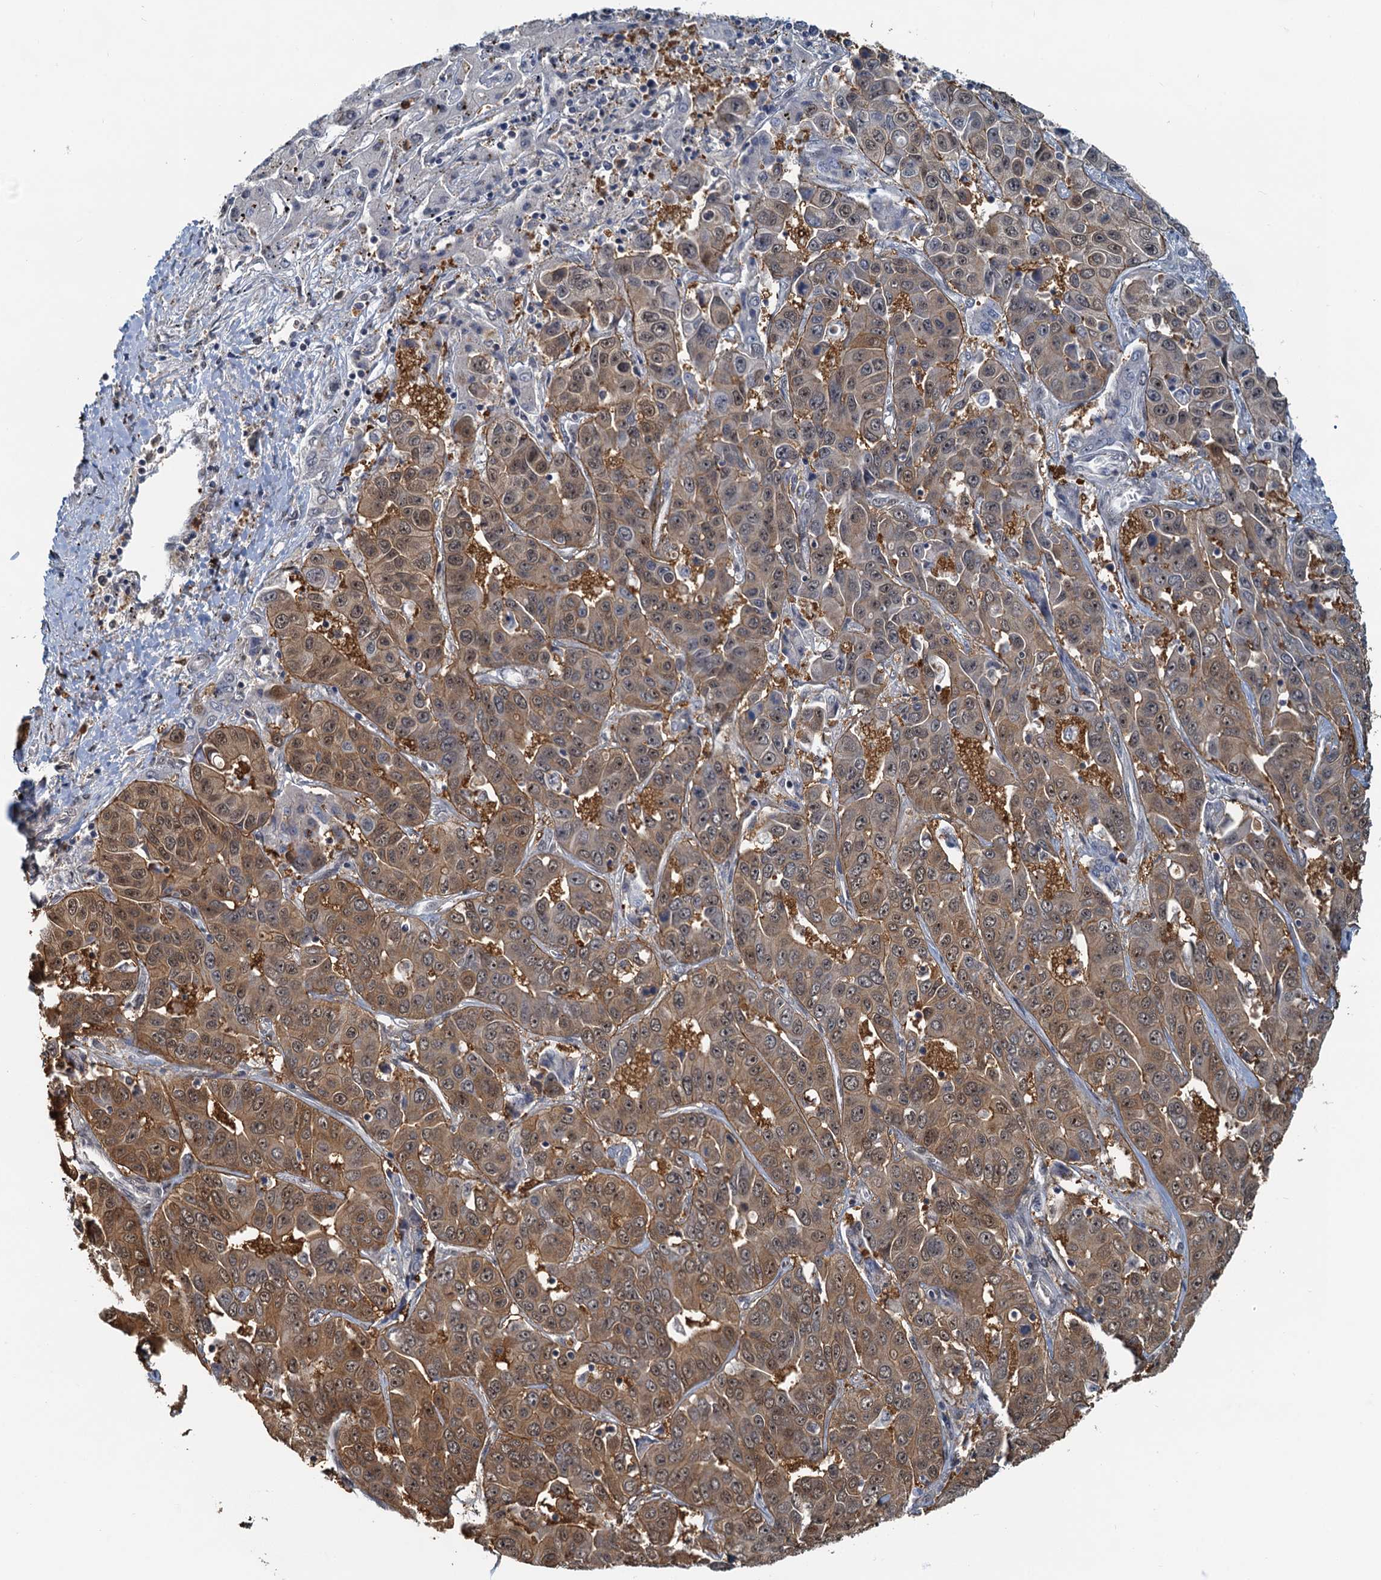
{"staining": {"intensity": "moderate", "quantity": ">75%", "location": "cytoplasmic/membranous"}, "tissue": "liver cancer", "cell_type": "Tumor cells", "image_type": "cancer", "snomed": [{"axis": "morphology", "description": "Cholangiocarcinoma"}, {"axis": "topography", "description": "Liver"}], "caption": "An image showing moderate cytoplasmic/membranous positivity in about >75% of tumor cells in liver cancer, as visualized by brown immunohistochemical staining.", "gene": "SPINDOC", "patient": {"sex": "female", "age": 52}}